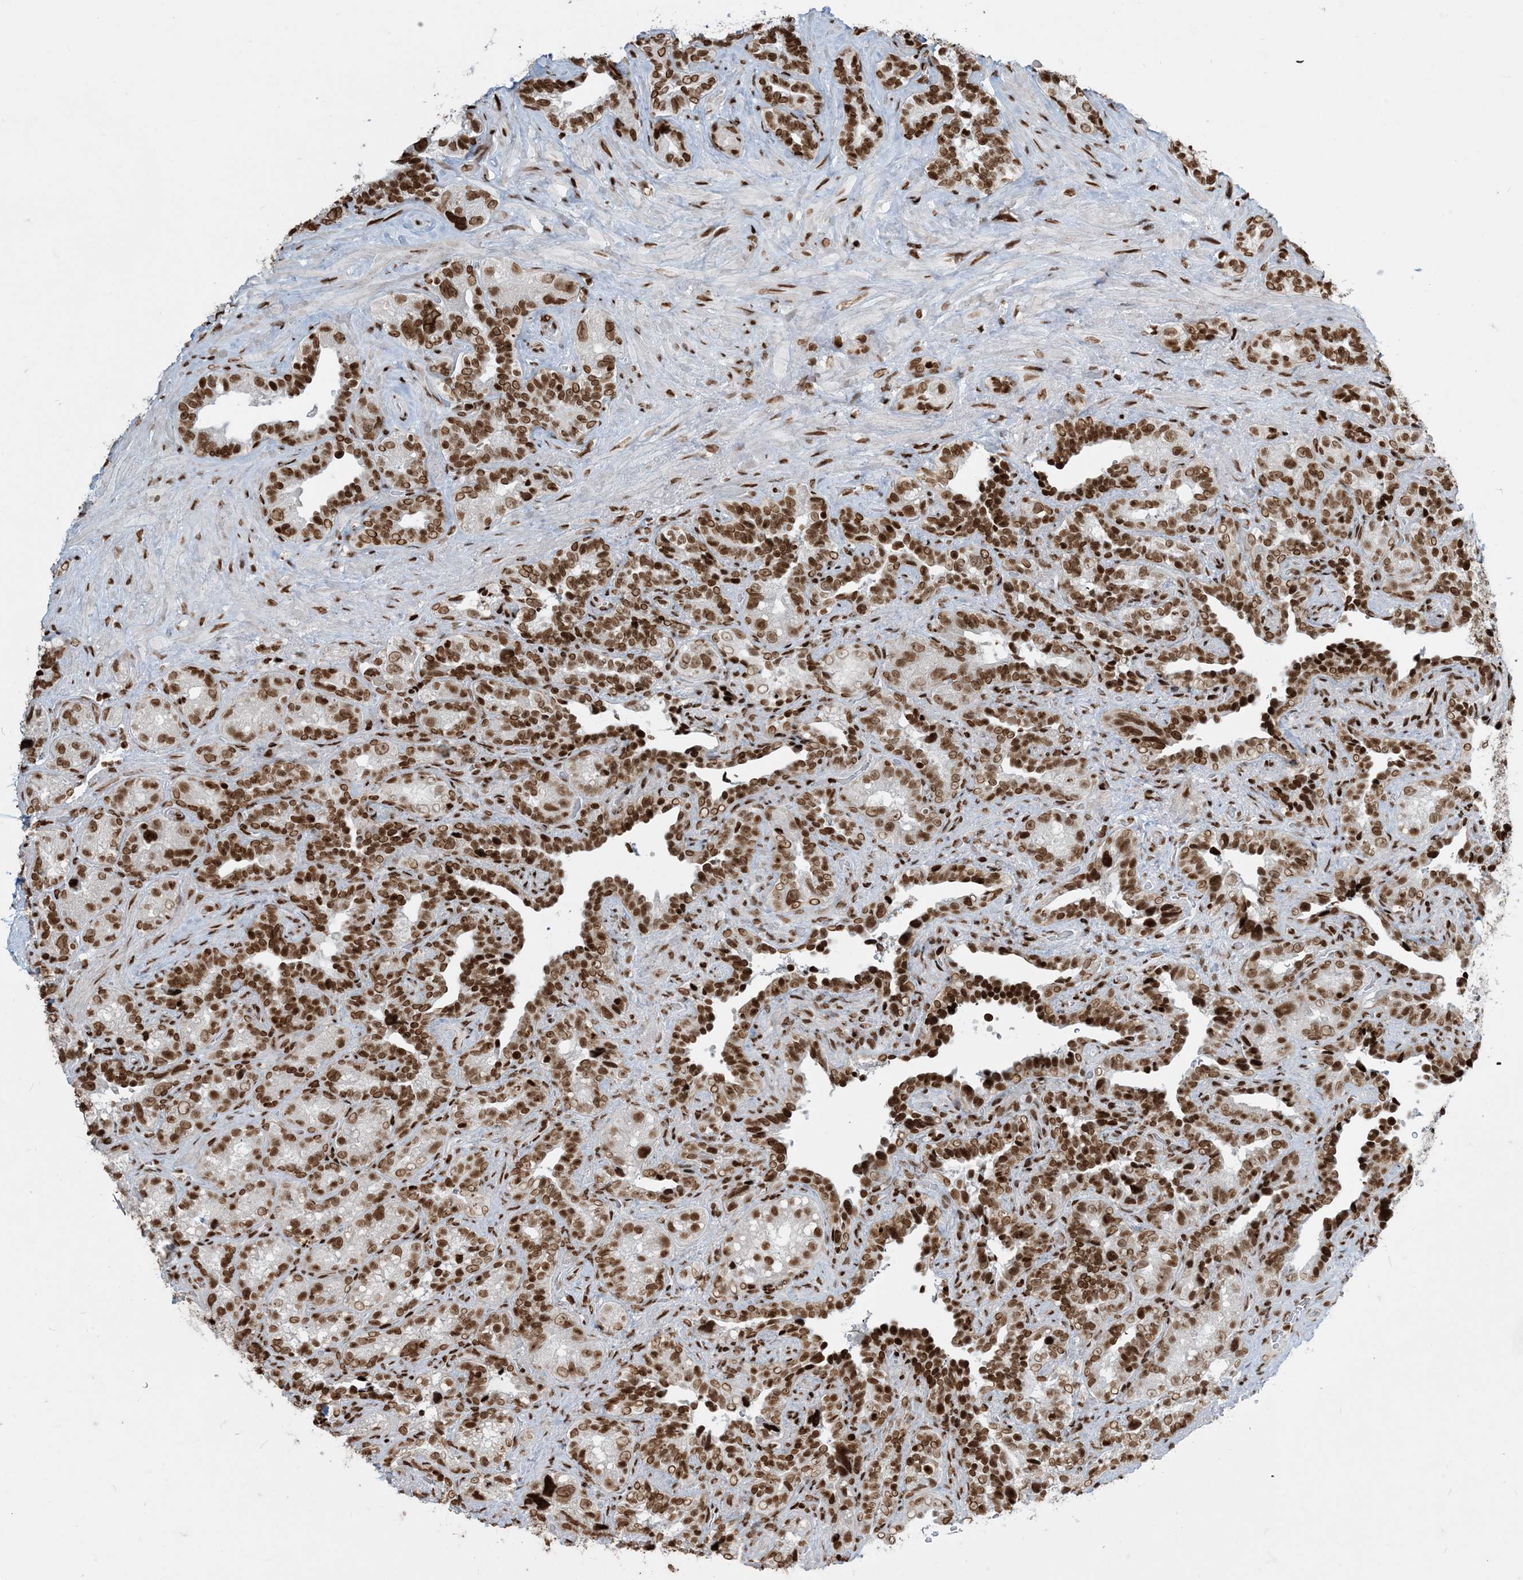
{"staining": {"intensity": "strong", "quantity": ">75%", "location": "nuclear"}, "tissue": "seminal vesicle", "cell_type": "Glandular cells", "image_type": "normal", "snomed": [{"axis": "morphology", "description": "Normal tissue, NOS"}, {"axis": "topography", "description": "Seminal veicle"}, {"axis": "topography", "description": "Peripheral nerve tissue"}], "caption": "Human seminal vesicle stained with a brown dye displays strong nuclear positive positivity in approximately >75% of glandular cells.", "gene": "H3", "patient": {"sex": "male", "age": 67}}